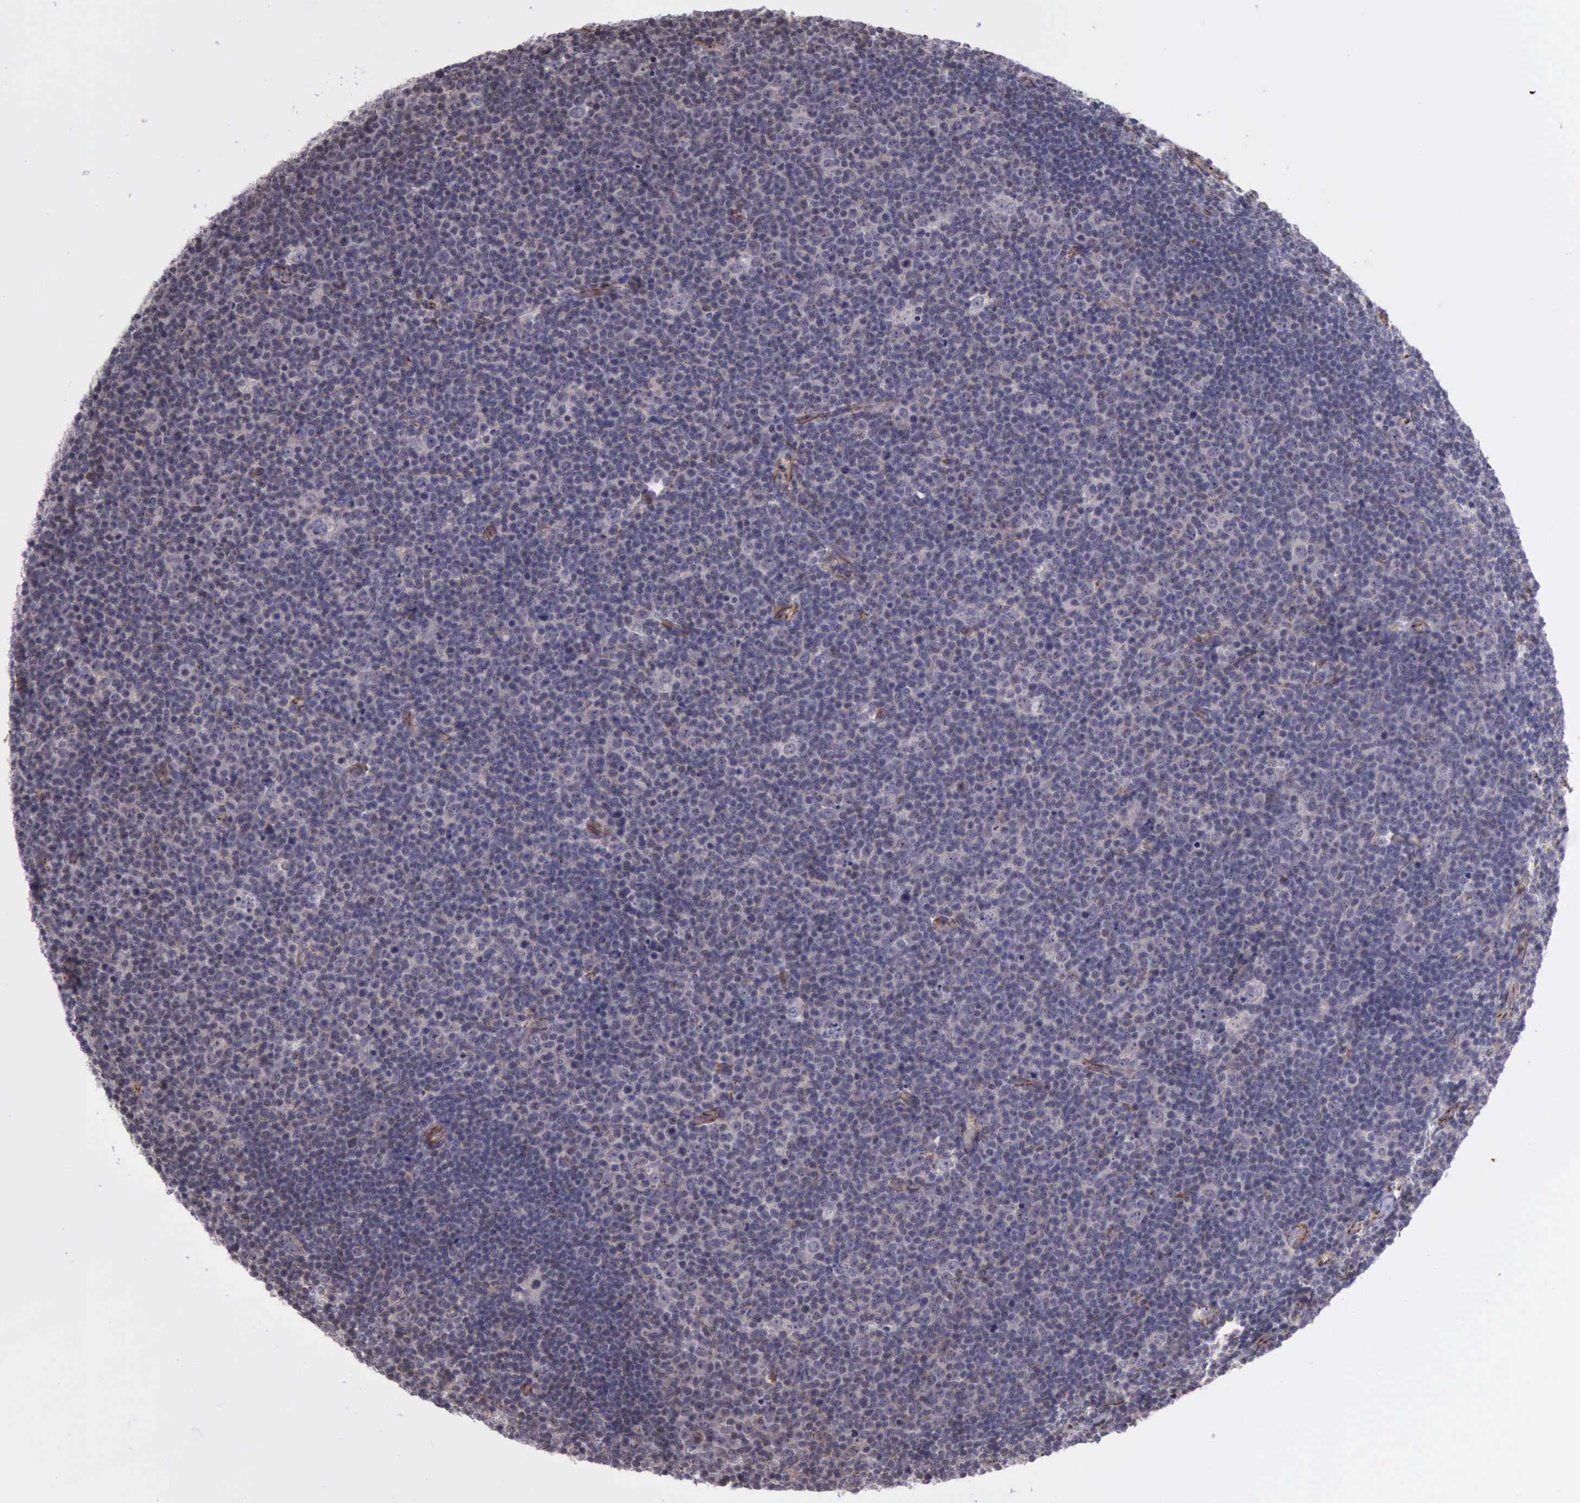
{"staining": {"intensity": "negative", "quantity": "none", "location": "none"}, "tissue": "lymphoma", "cell_type": "Tumor cells", "image_type": "cancer", "snomed": [{"axis": "morphology", "description": "Malignant lymphoma, non-Hodgkin's type, Low grade"}, {"axis": "topography", "description": "Lymph node"}], "caption": "This is an IHC micrograph of low-grade malignant lymphoma, non-Hodgkin's type. There is no staining in tumor cells.", "gene": "CTNNB1", "patient": {"sex": "male", "age": 74}}